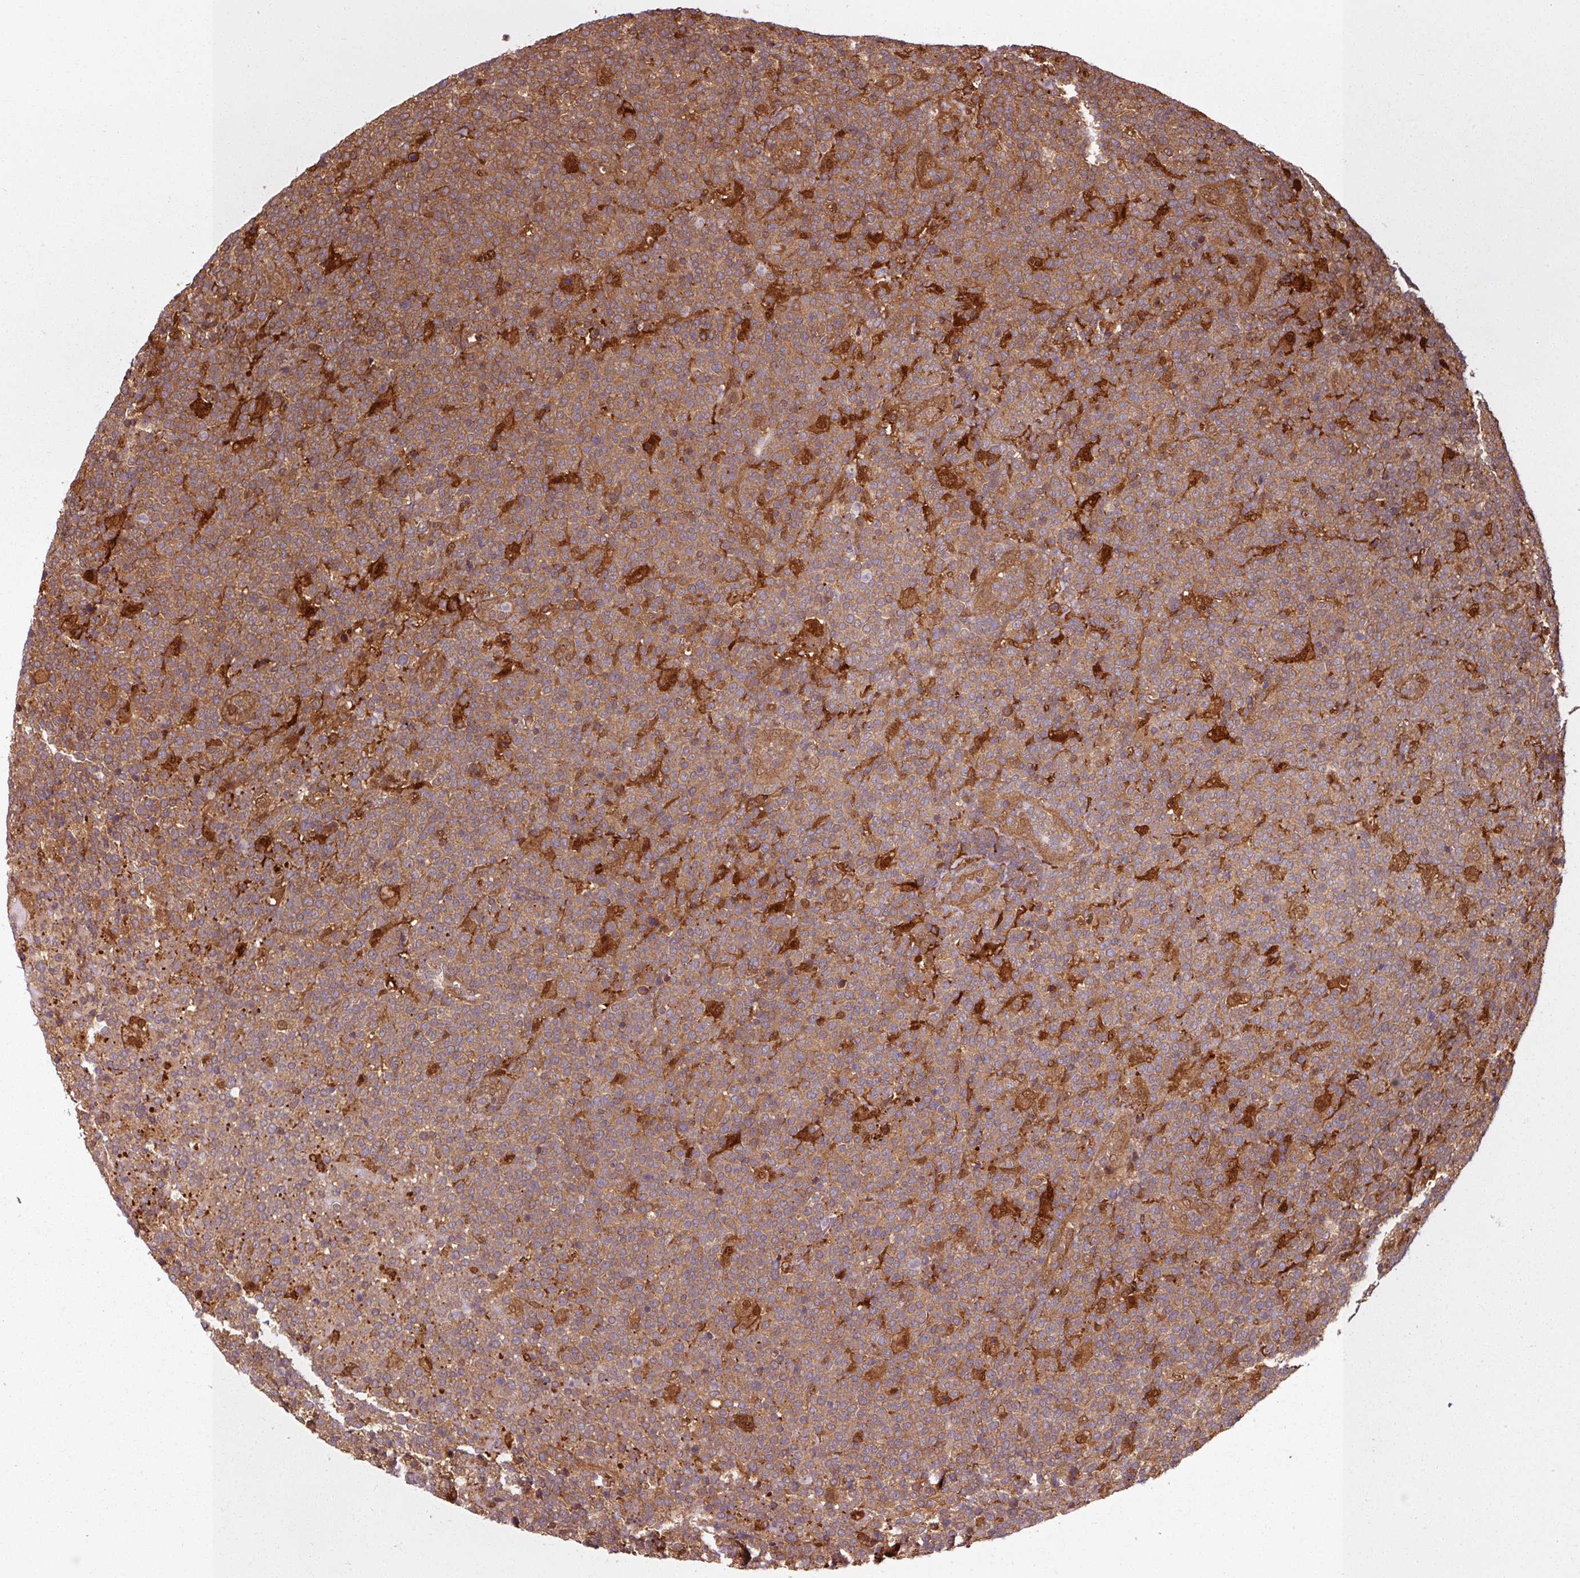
{"staining": {"intensity": "moderate", "quantity": ">75%", "location": "cytoplasmic/membranous"}, "tissue": "lymphoma", "cell_type": "Tumor cells", "image_type": "cancer", "snomed": [{"axis": "morphology", "description": "Malignant lymphoma, non-Hodgkin's type, High grade"}, {"axis": "topography", "description": "Lymph node"}], "caption": "Immunohistochemical staining of human lymphoma demonstrates moderate cytoplasmic/membranous protein positivity in about >75% of tumor cells. The staining was performed using DAB, with brown indicating positive protein expression. Nuclei are stained blue with hematoxylin.", "gene": "KCTD11", "patient": {"sex": "male", "age": 61}}